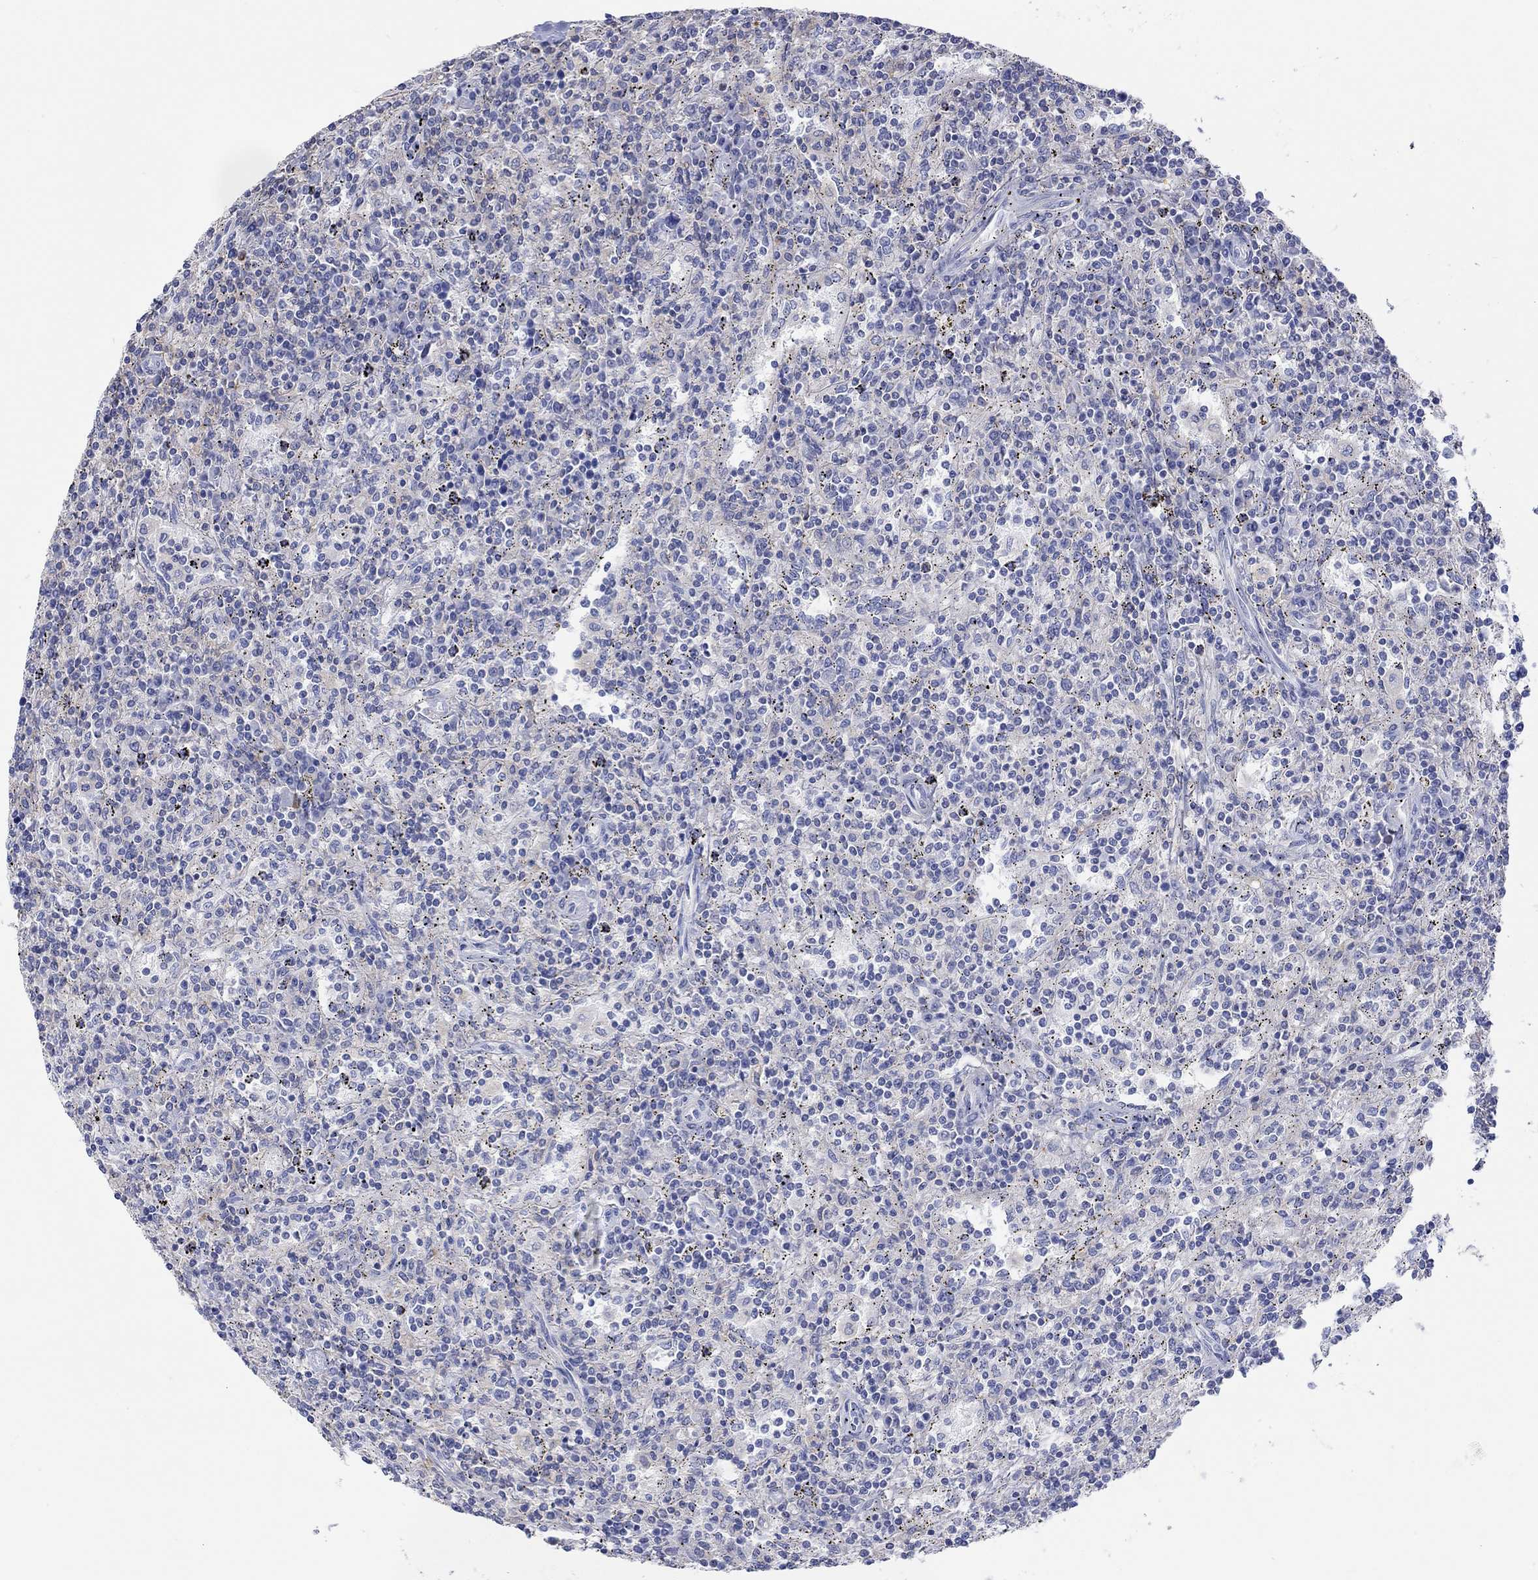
{"staining": {"intensity": "negative", "quantity": "none", "location": "none"}, "tissue": "lymphoma", "cell_type": "Tumor cells", "image_type": "cancer", "snomed": [{"axis": "morphology", "description": "Malignant lymphoma, non-Hodgkin's type, Low grade"}, {"axis": "topography", "description": "Lymph node"}], "caption": "An immunohistochemistry image of lymphoma is shown. There is no staining in tumor cells of lymphoma.", "gene": "PPIL6", "patient": {"sex": "male", "age": 52}}